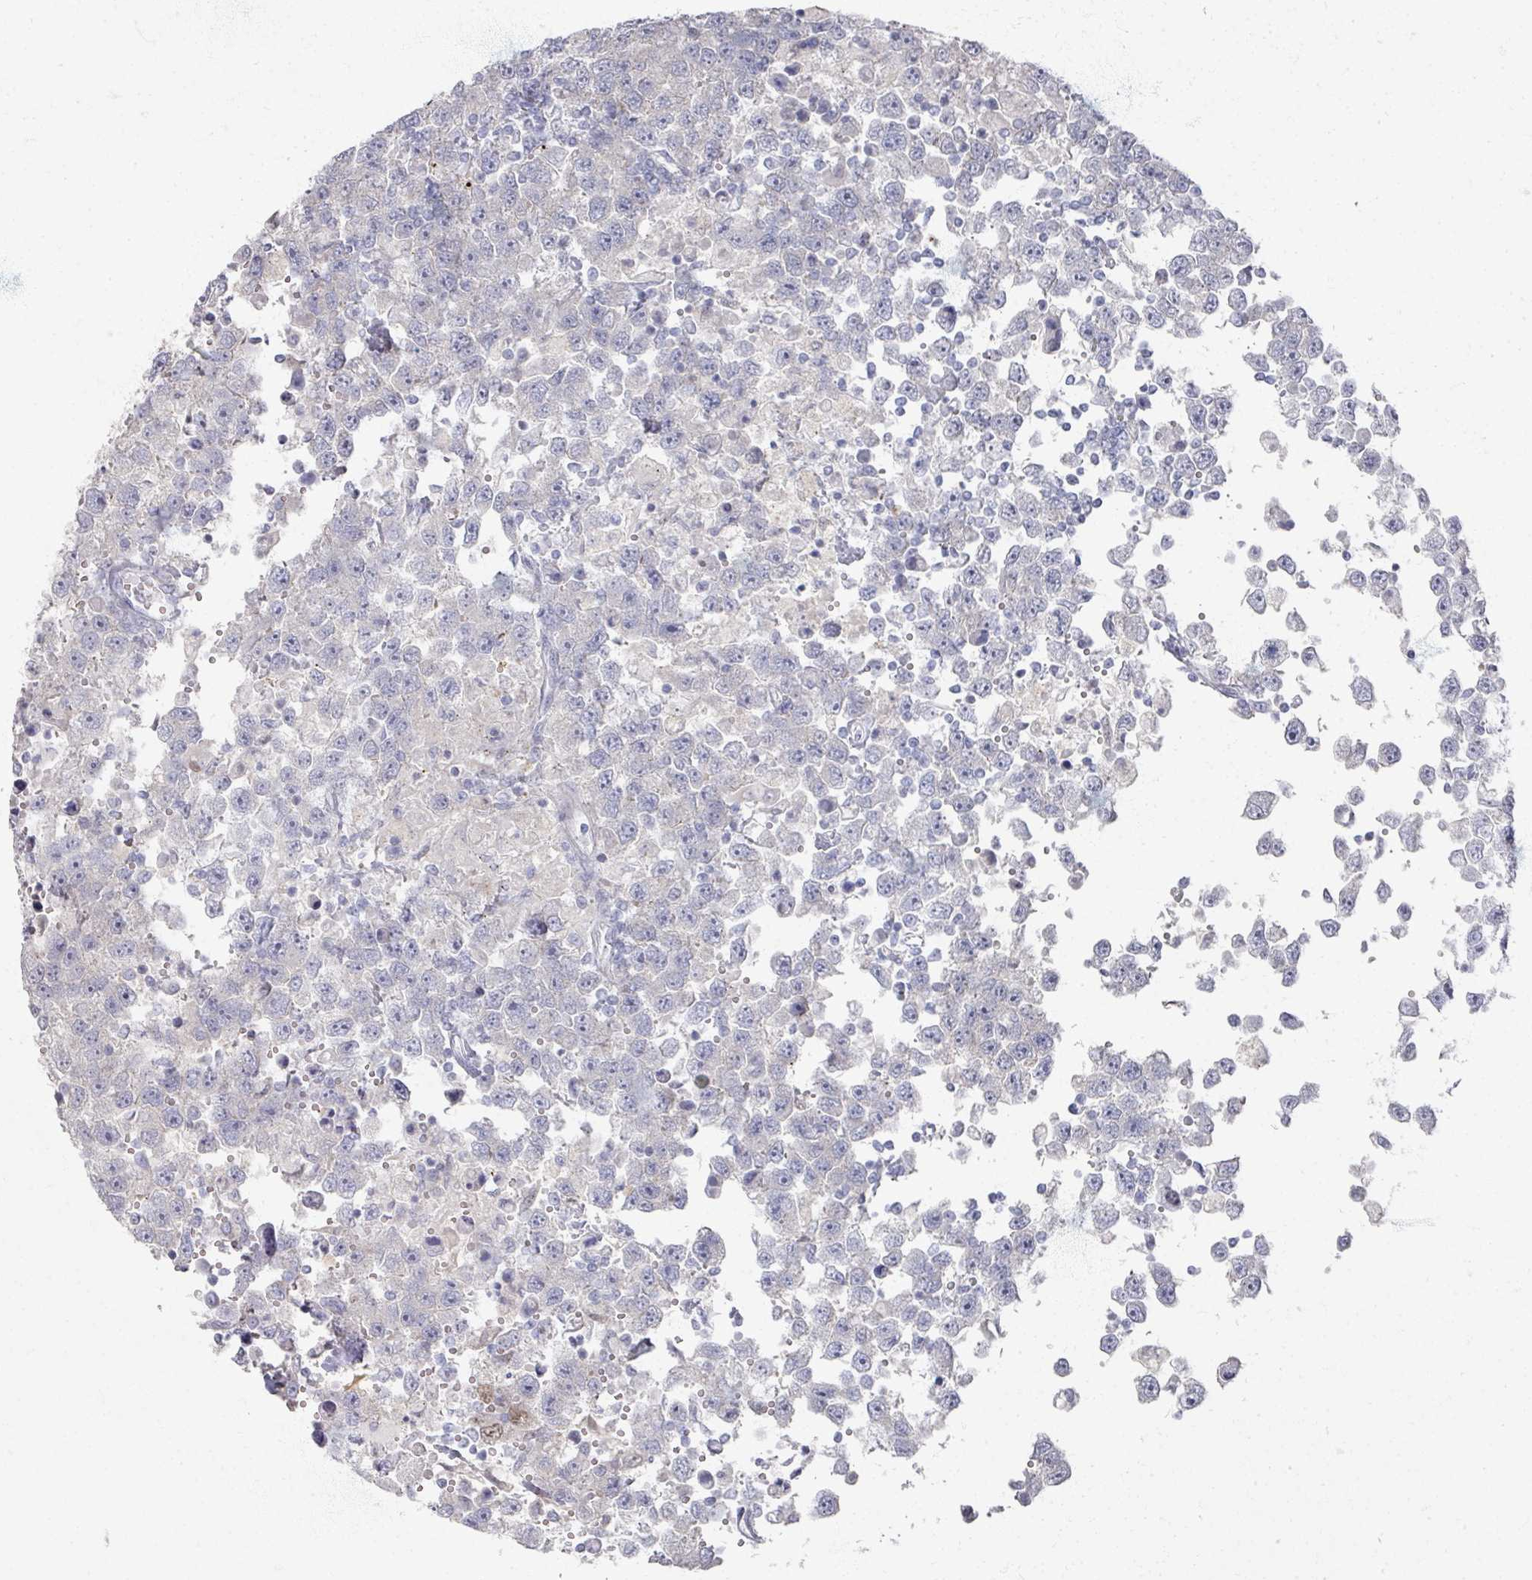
{"staining": {"intensity": "negative", "quantity": "none", "location": "none"}, "tissue": "testis cancer", "cell_type": "Tumor cells", "image_type": "cancer", "snomed": [{"axis": "morphology", "description": "Carcinoma, Embryonal, NOS"}, {"axis": "topography", "description": "Testis"}], "caption": "Photomicrograph shows no significant protein expression in tumor cells of testis cancer.", "gene": "TTYH3", "patient": {"sex": "male", "age": 83}}